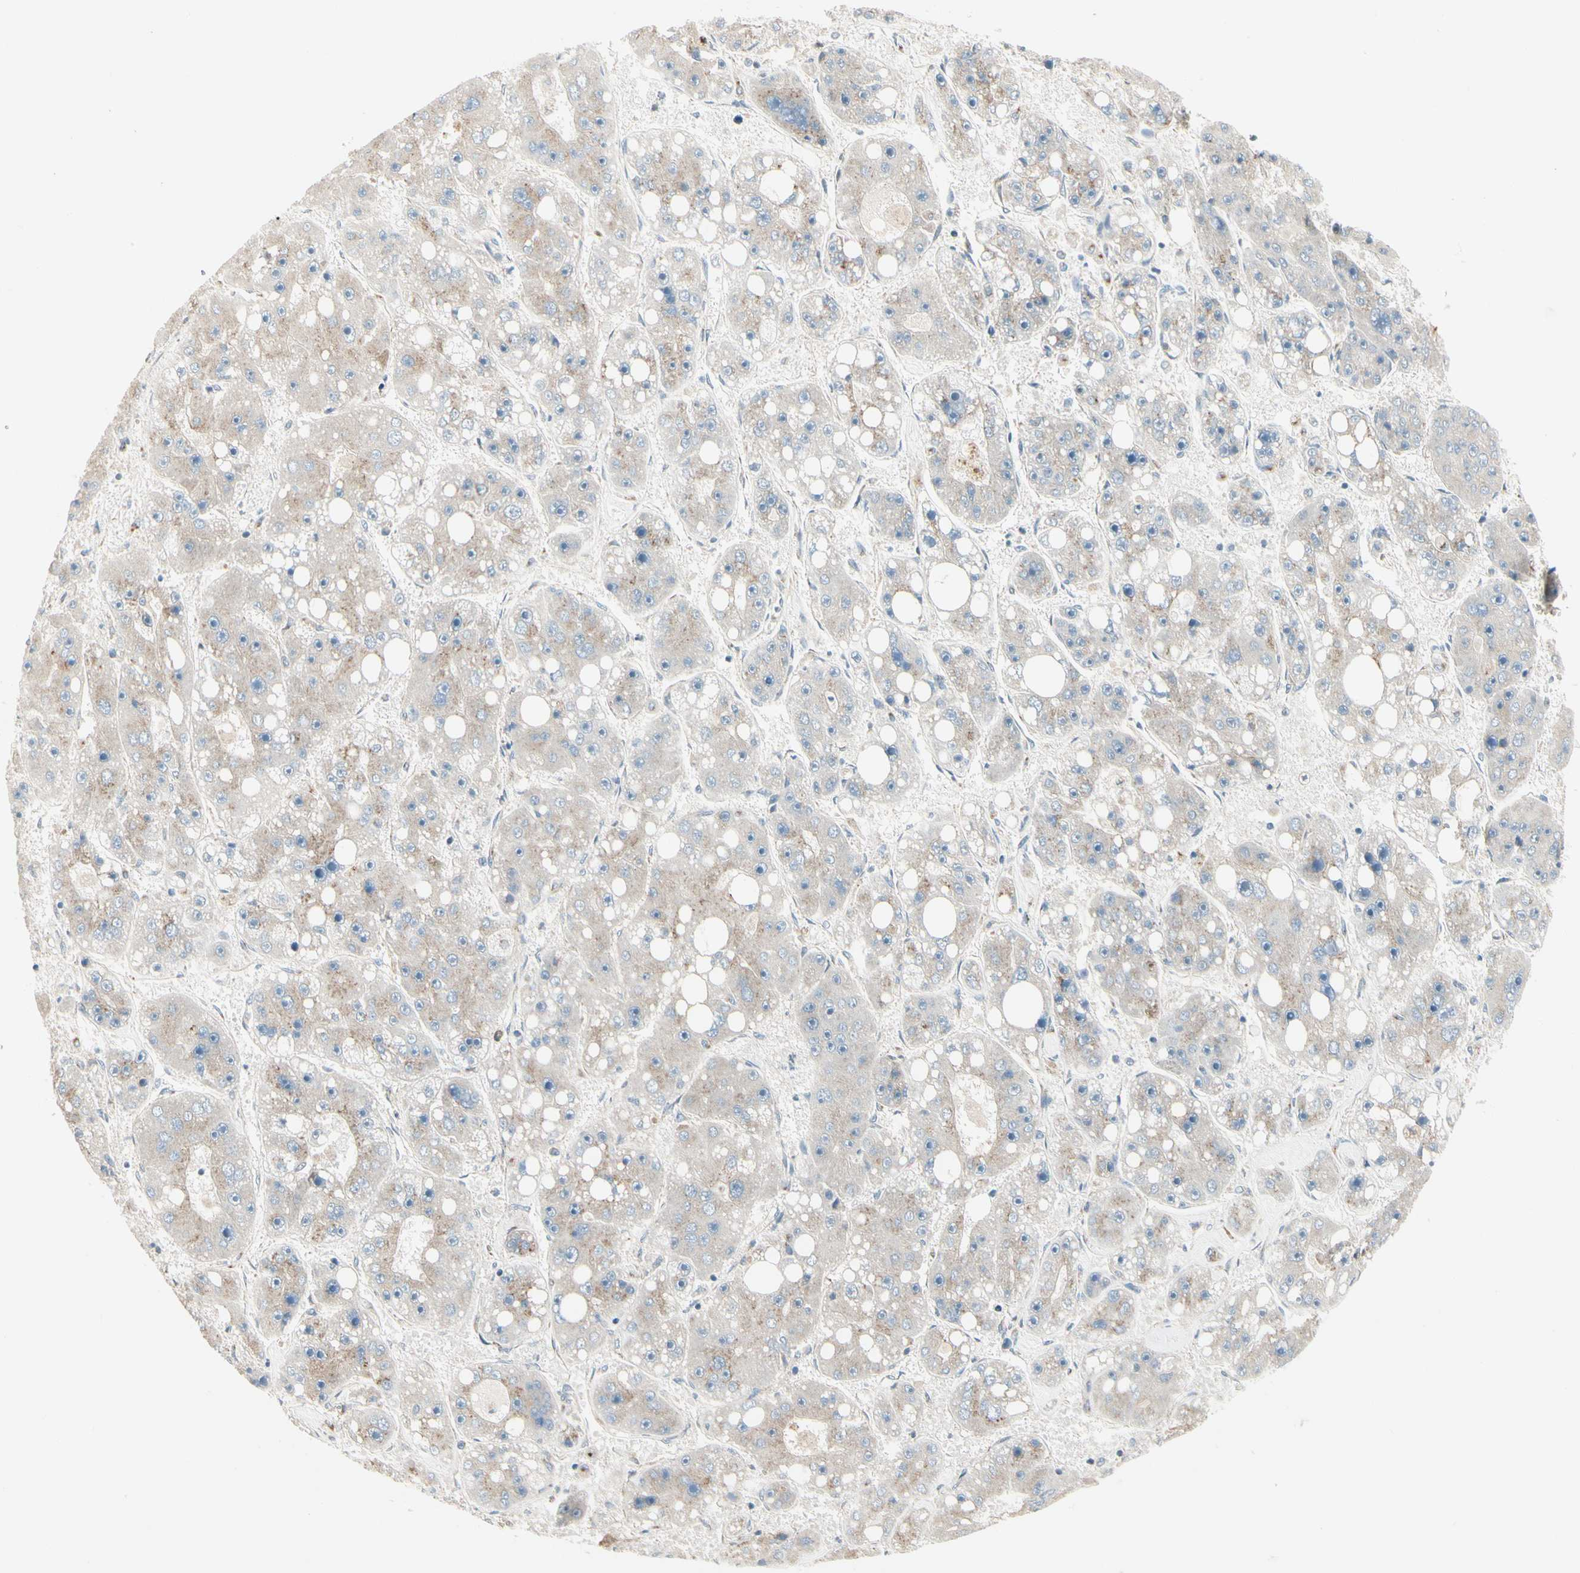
{"staining": {"intensity": "moderate", "quantity": "25%-75%", "location": "cytoplasmic/membranous"}, "tissue": "liver cancer", "cell_type": "Tumor cells", "image_type": "cancer", "snomed": [{"axis": "morphology", "description": "Carcinoma, Hepatocellular, NOS"}, {"axis": "topography", "description": "Liver"}], "caption": "Immunohistochemical staining of human hepatocellular carcinoma (liver) demonstrates medium levels of moderate cytoplasmic/membranous protein staining in approximately 25%-75% of tumor cells.", "gene": "ABCA3", "patient": {"sex": "female", "age": 61}}